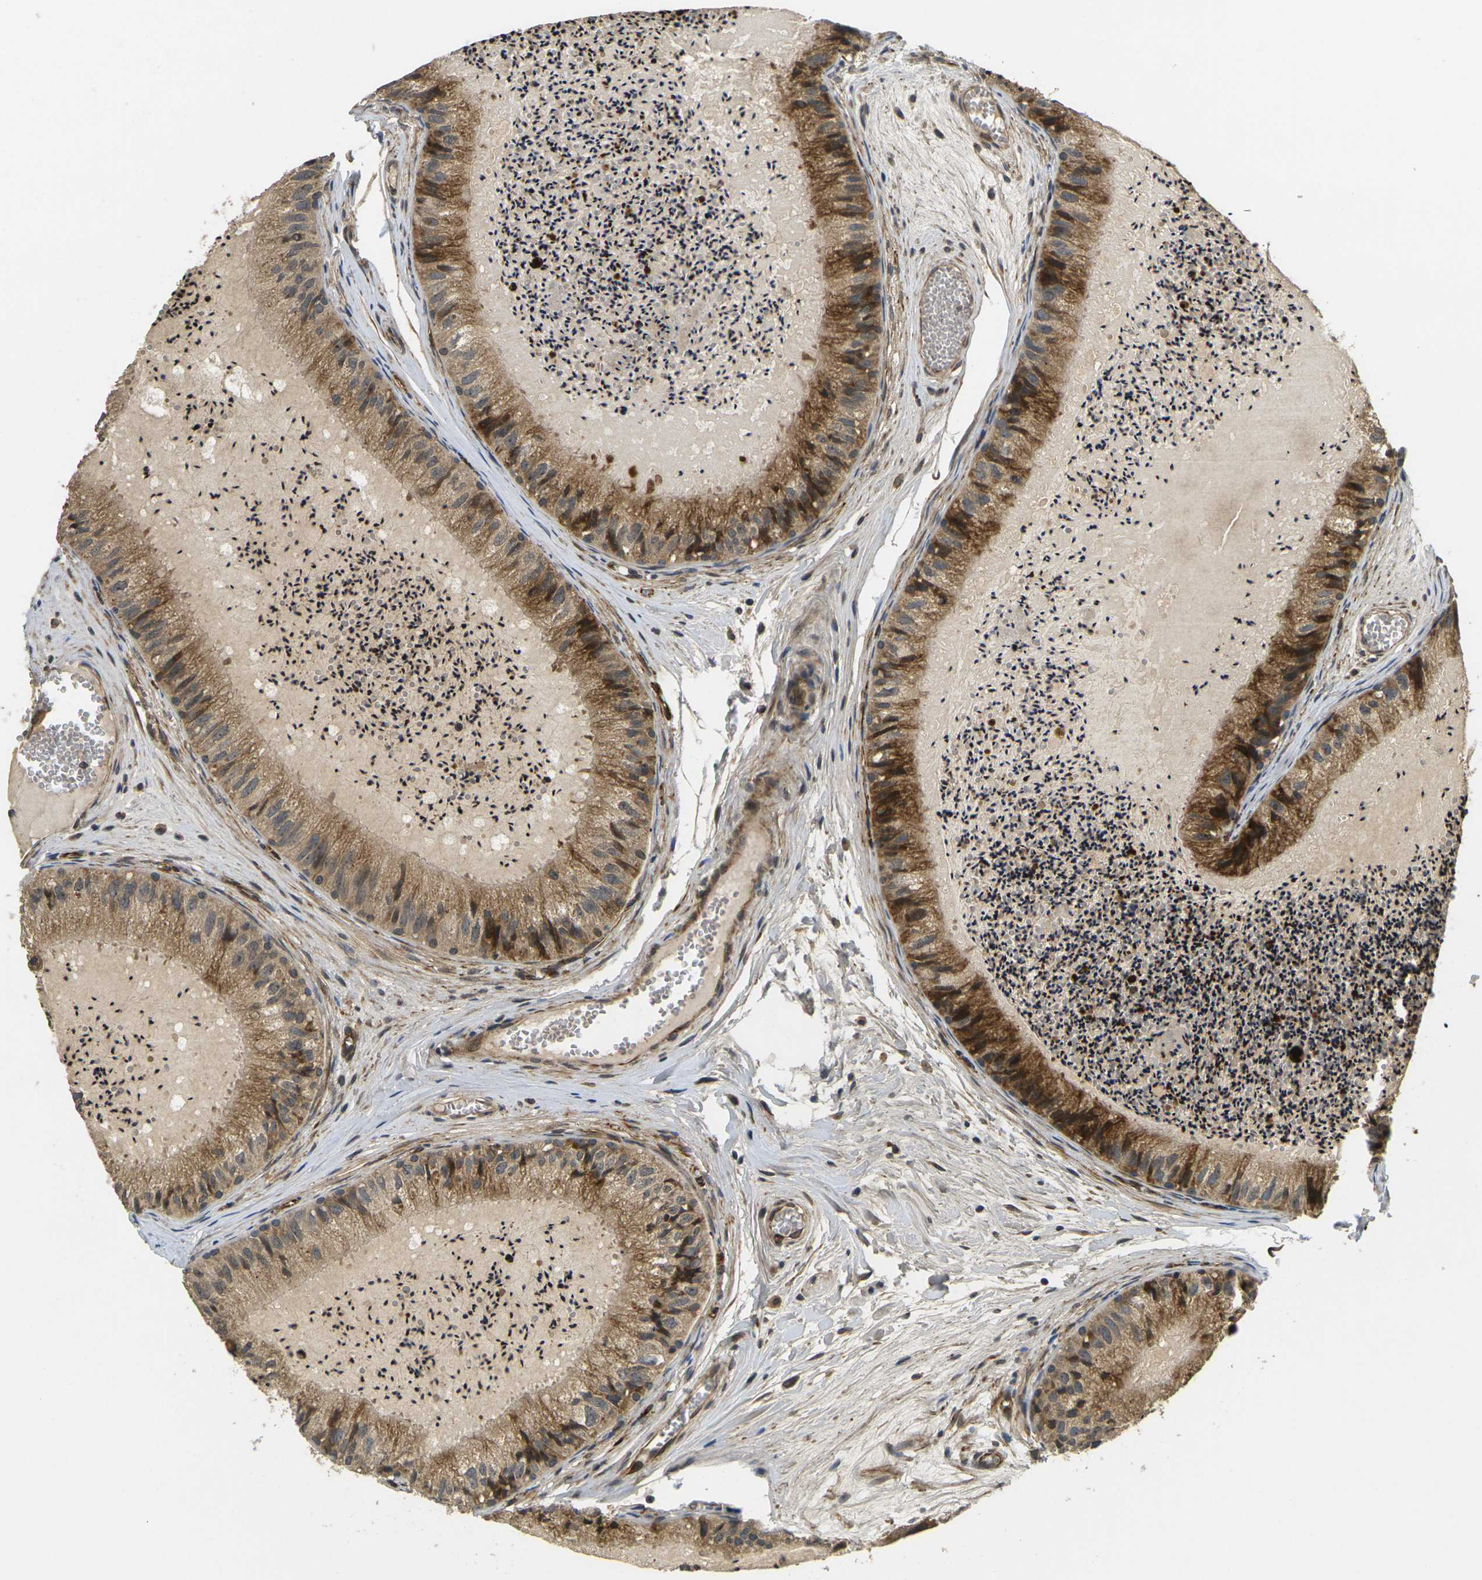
{"staining": {"intensity": "moderate", "quantity": ">75%", "location": "cytoplasmic/membranous"}, "tissue": "epididymis", "cell_type": "Glandular cells", "image_type": "normal", "snomed": [{"axis": "morphology", "description": "Normal tissue, NOS"}, {"axis": "topography", "description": "Epididymis"}], "caption": "DAB immunohistochemical staining of benign human epididymis displays moderate cytoplasmic/membranous protein staining in about >75% of glandular cells. The staining was performed using DAB to visualize the protein expression in brown, while the nuclei were stained in blue with hematoxylin (Magnification: 20x).", "gene": "FUT11", "patient": {"sex": "male", "age": 31}}